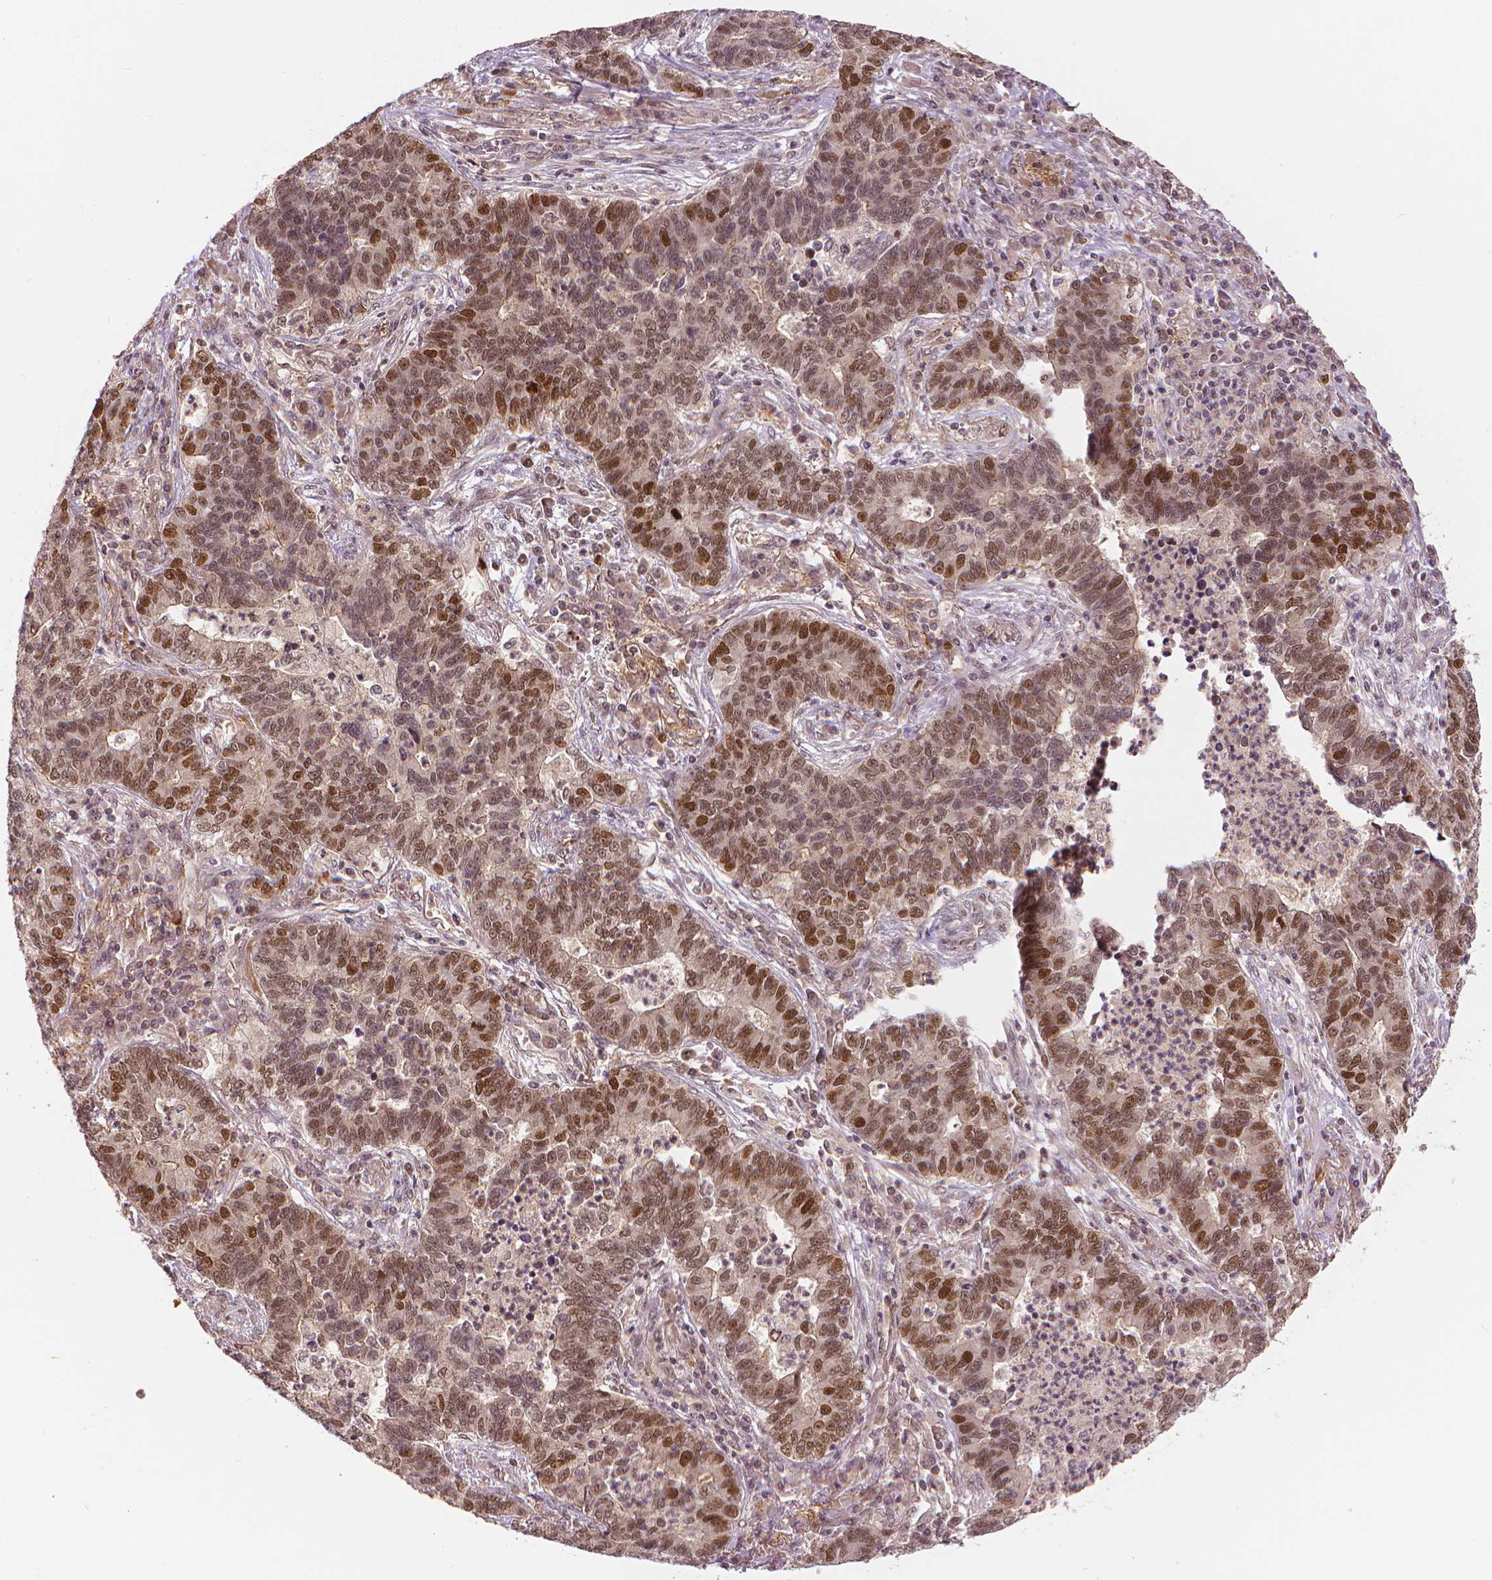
{"staining": {"intensity": "moderate", "quantity": "25%-75%", "location": "nuclear"}, "tissue": "lung cancer", "cell_type": "Tumor cells", "image_type": "cancer", "snomed": [{"axis": "morphology", "description": "Adenocarcinoma, NOS"}, {"axis": "topography", "description": "Lung"}], "caption": "Immunohistochemical staining of human lung cancer (adenocarcinoma) reveals medium levels of moderate nuclear protein expression in approximately 25%-75% of tumor cells.", "gene": "NSD2", "patient": {"sex": "female", "age": 57}}